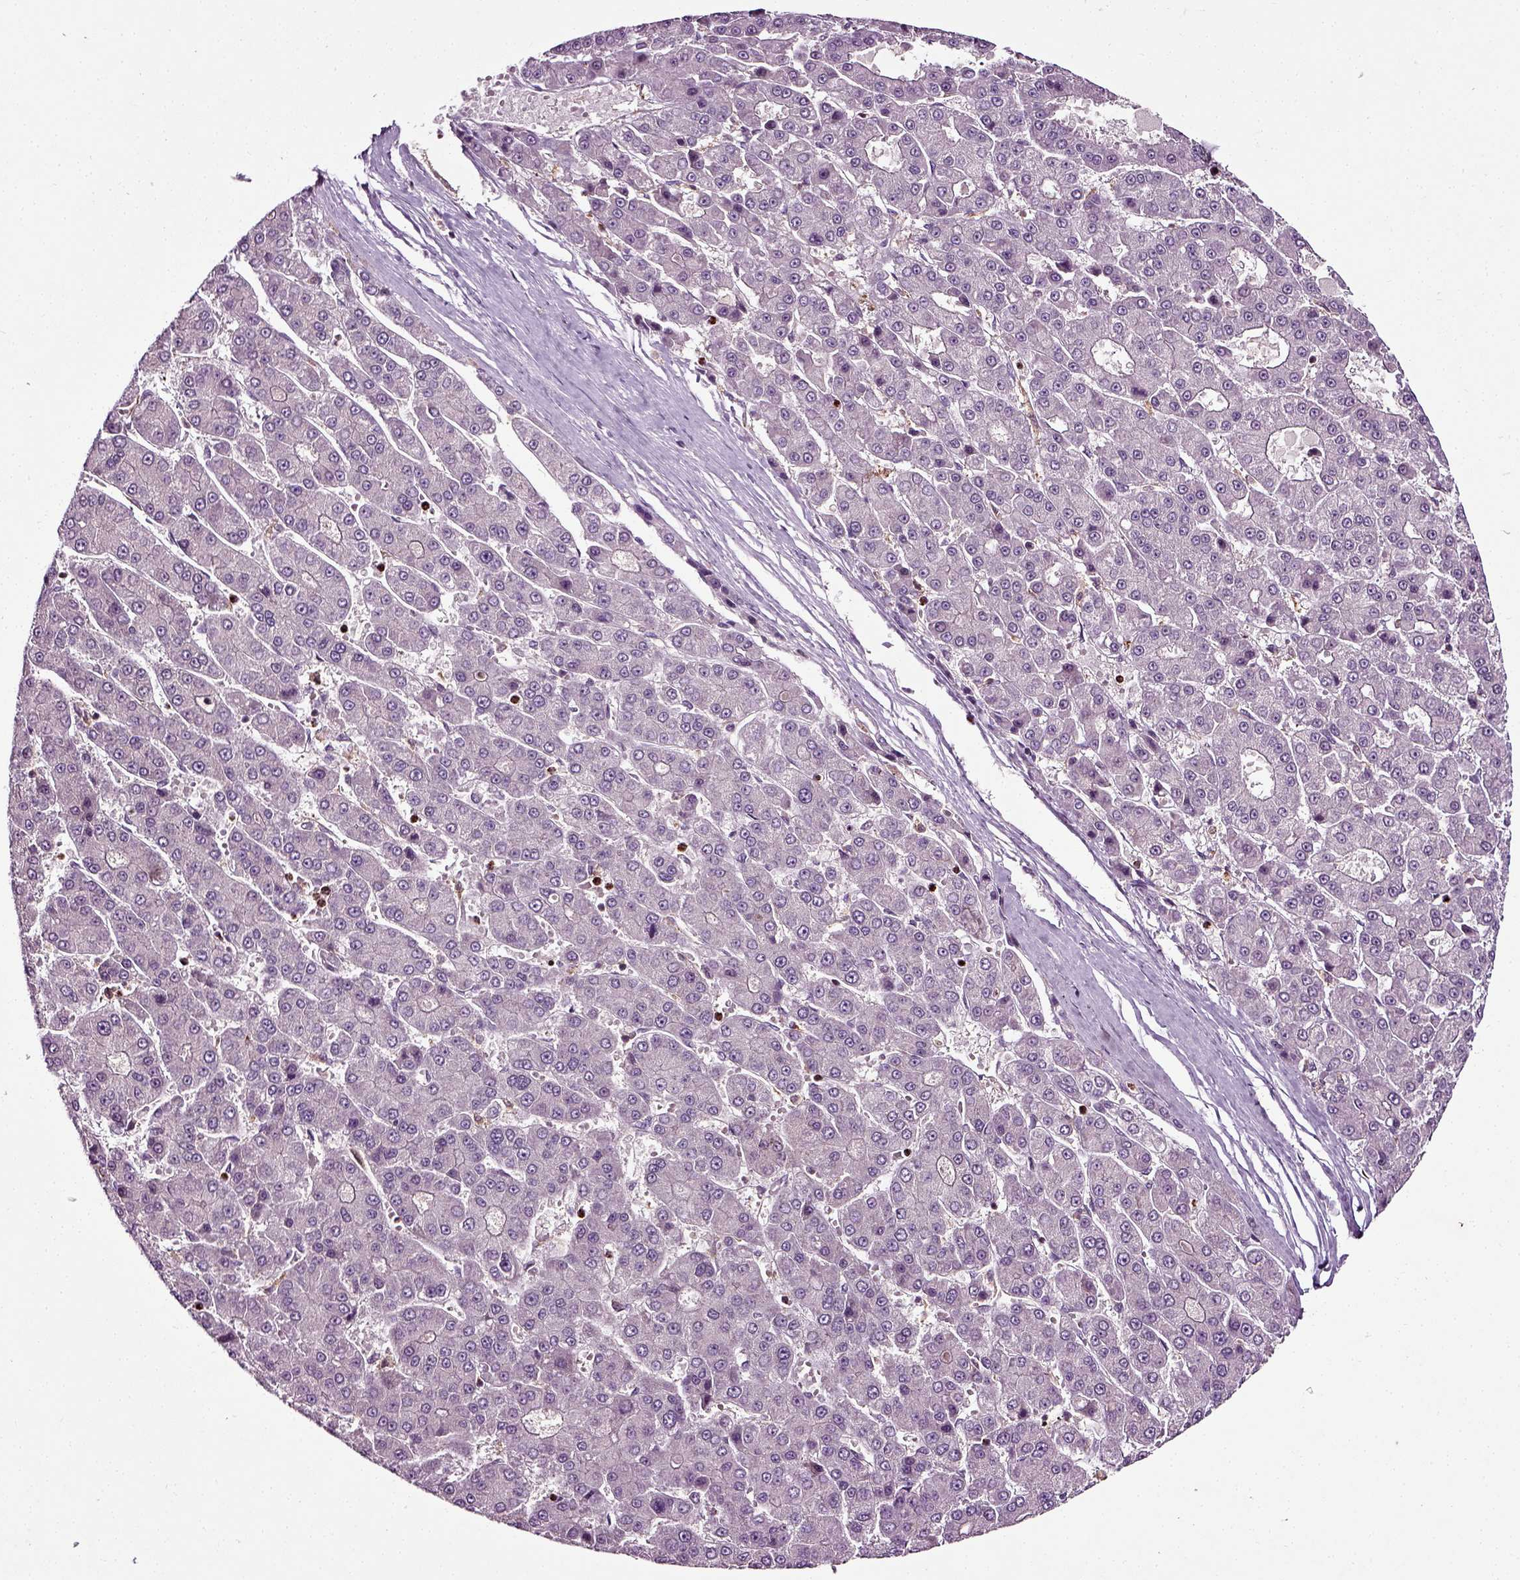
{"staining": {"intensity": "negative", "quantity": "none", "location": "none"}, "tissue": "liver cancer", "cell_type": "Tumor cells", "image_type": "cancer", "snomed": [{"axis": "morphology", "description": "Carcinoma, Hepatocellular, NOS"}, {"axis": "topography", "description": "Liver"}], "caption": "Immunohistochemistry micrograph of human liver hepatocellular carcinoma stained for a protein (brown), which shows no expression in tumor cells. Brightfield microscopy of IHC stained with DAB (brown) and hematoxylin (blue), captured at high magnification.", "gene": "RHOF", "patient": {"sex": "male", "age": 70}}